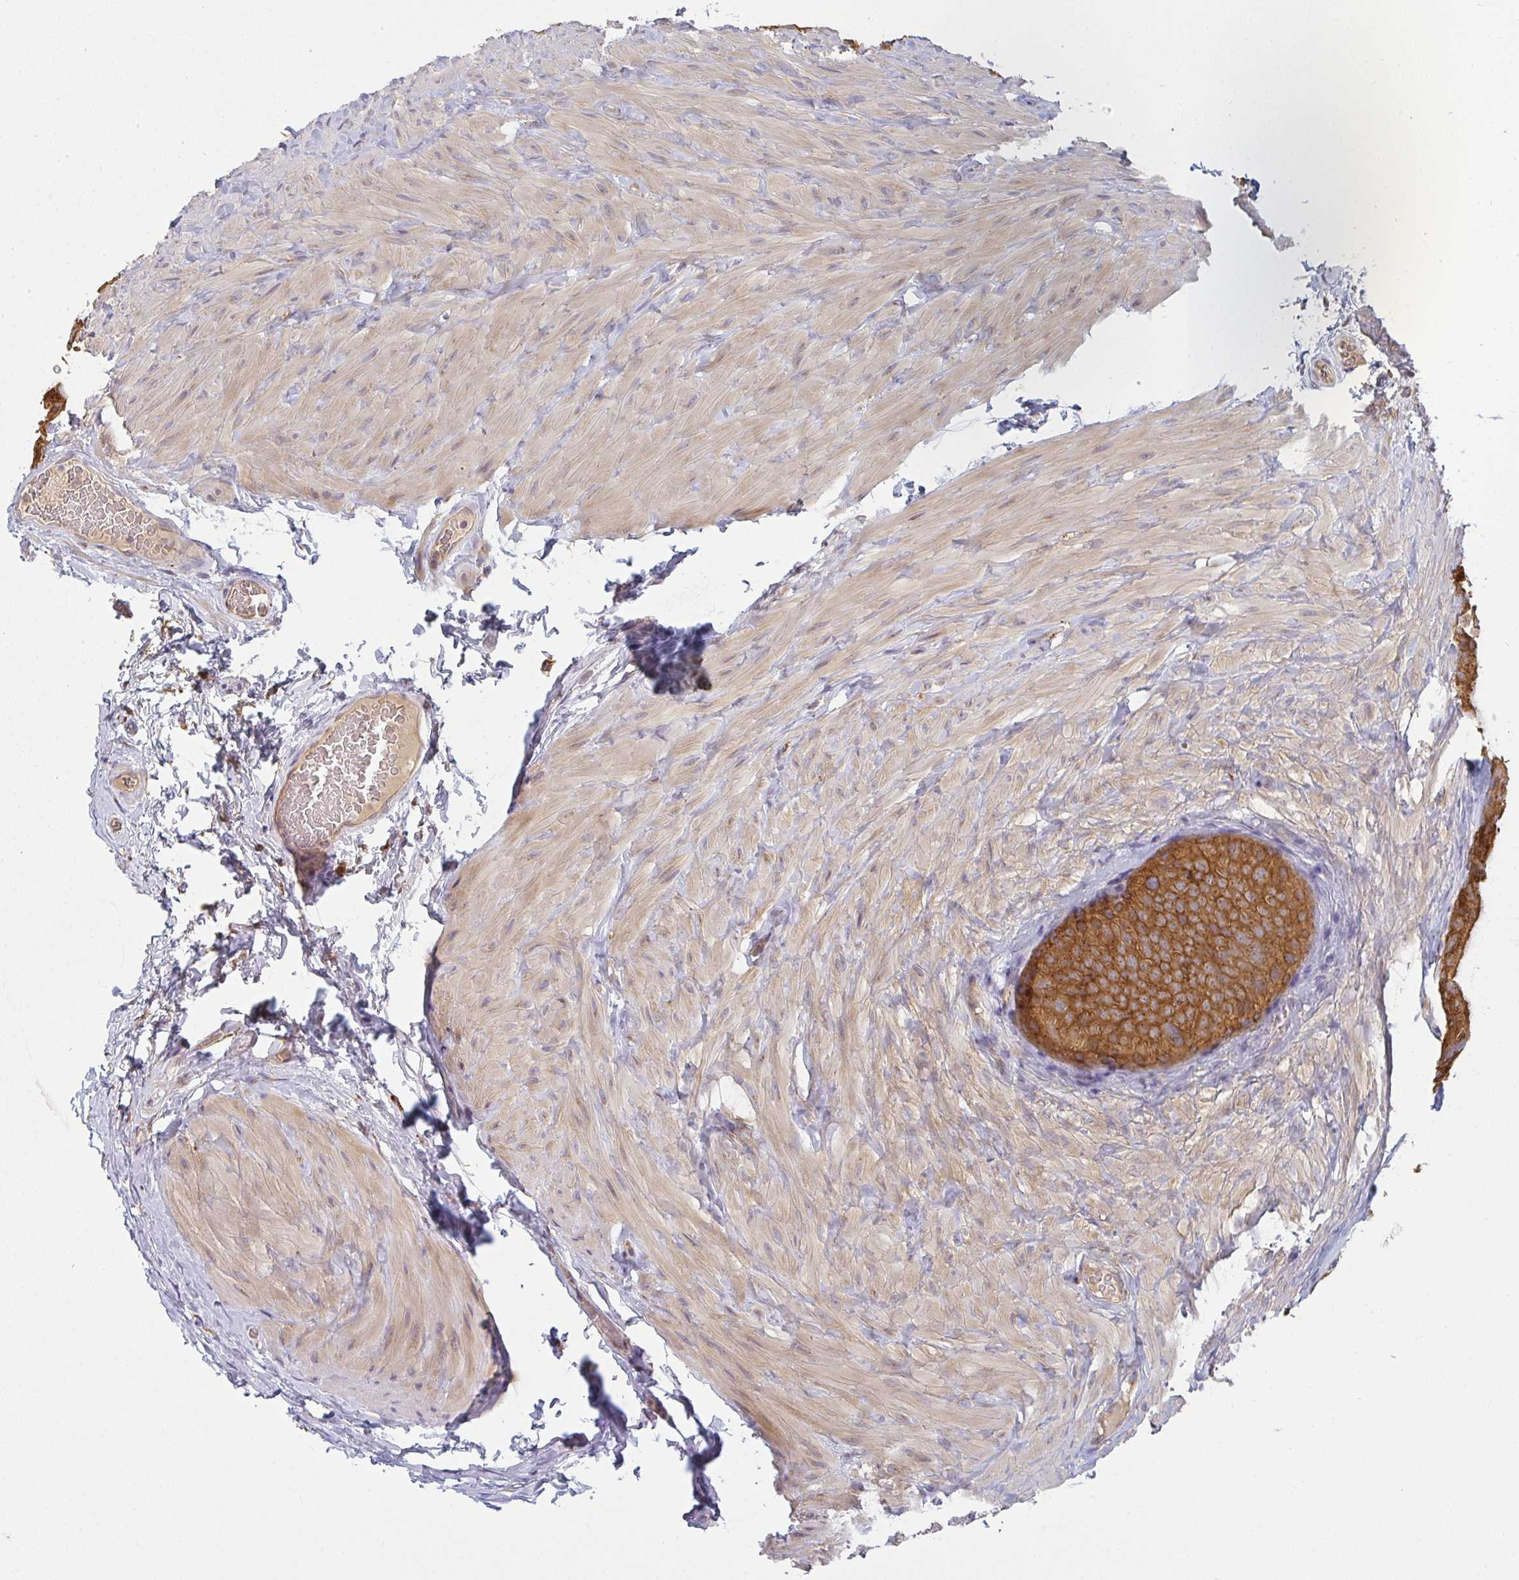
{"staining": {"intensity": "strong", "quantity": ">75%", "location": "cytoplasmic/membranous"}, "tissue": "epididymis", "cell_type": "Glandular cells", "image_type": "normal", "snomed": [{"axis": "morphology", "description": "Normal tissue, NOS"}, {"axis": "topography", "description": "Epididymis, spermatic cord, NOS"}, {"axis": "topography", "description": "Epididymis"}], "caption": "Protein expression by IHC exhibits strong cytoplasmic/membranous expression in about >75% of glandular cells in benign epididymis.", "gene": "SNX5", "patient": {"sex": "male", "age": 31}}